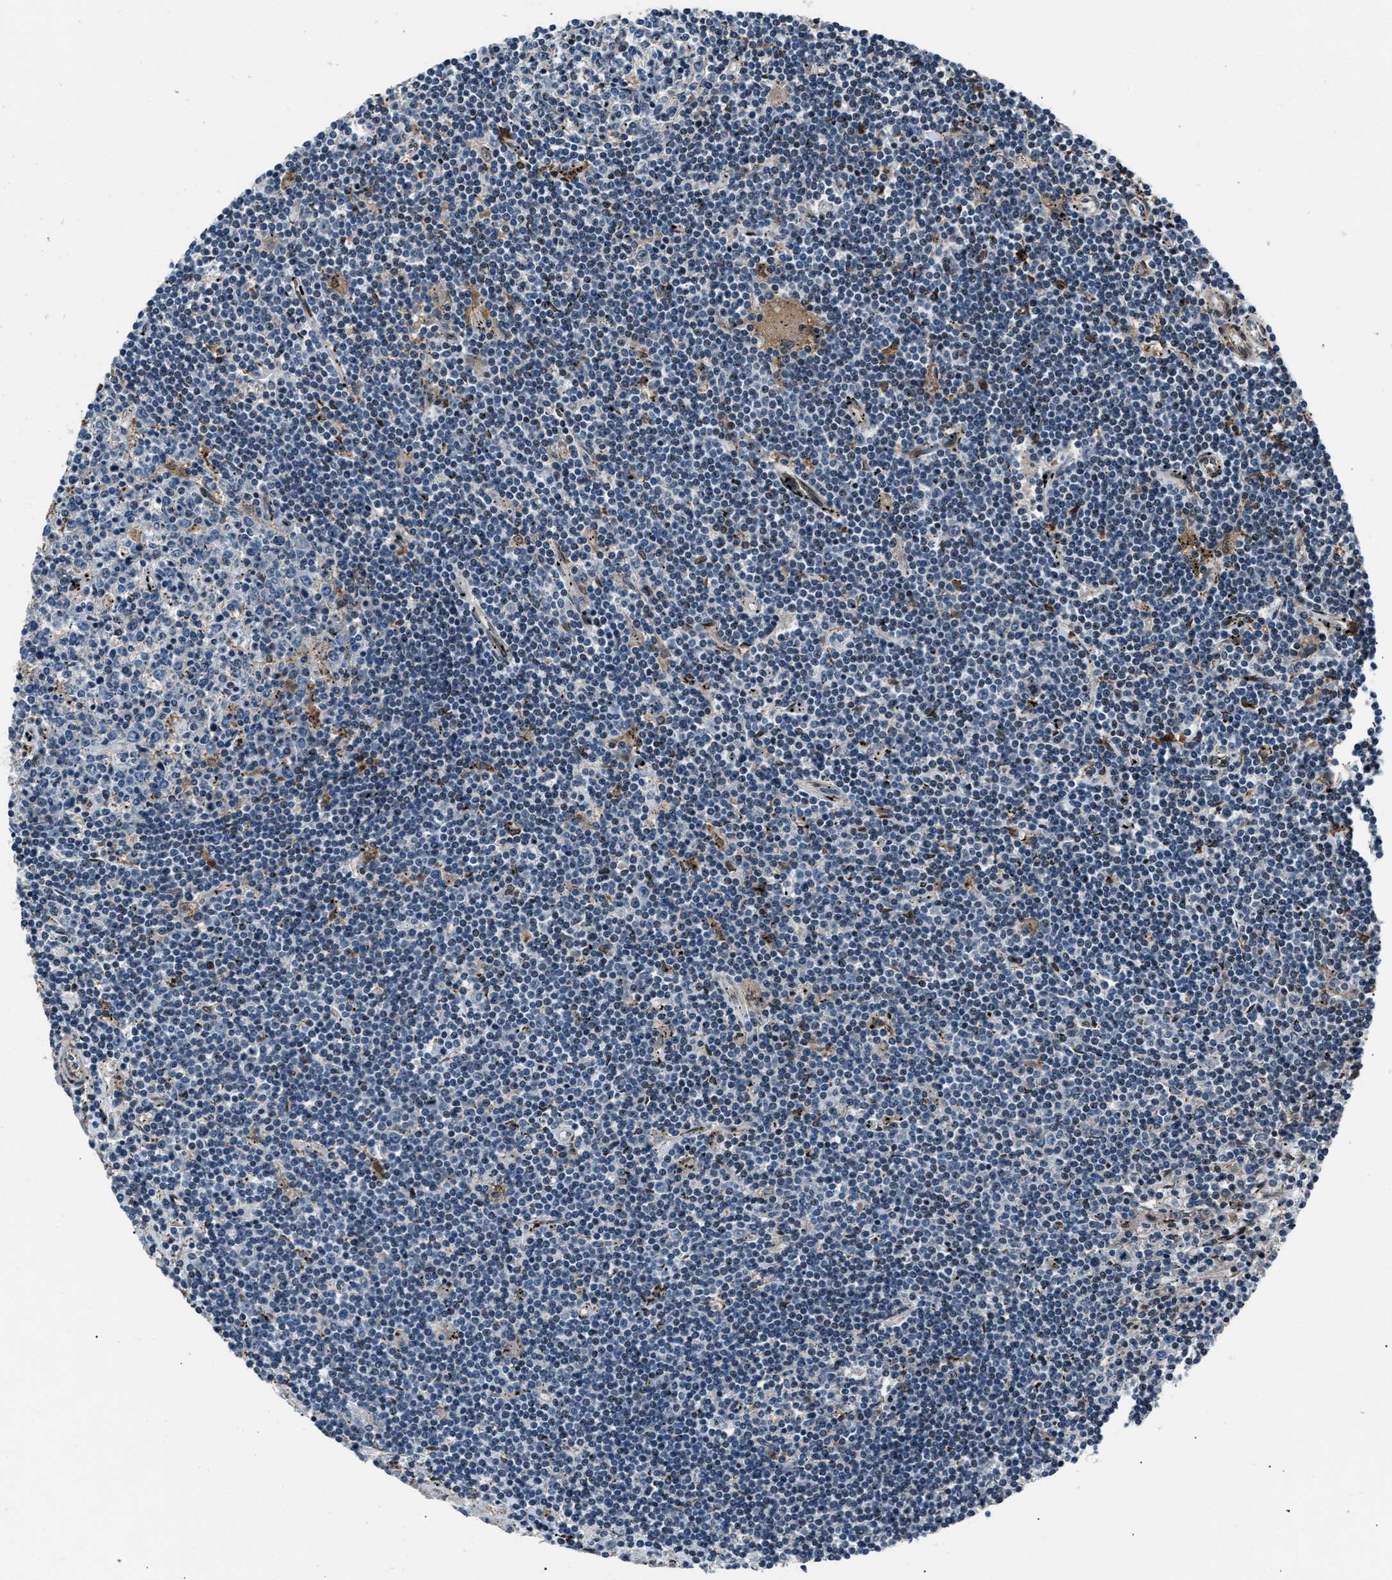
{"staining": {"intensity": "negative", "quantity": "none", "location": "none"}, "tissue": "lymphoma", "cell_type": "Tumor cells", "image_type": "cancer", "snomed": [{"axis": "morphology", "description": "Malignant lymphoma, non-Hodgkin's type, Low grade"}, {"axis": "topography", "description": "Spleen"}], "caption": "A high-resolution photomicrograph shows immunohistochemistry (IHC) staining of lymphoma, which reveals no significant staining in tumor cells. The staining was performed using DAB to visualize the protein expression in brown, while the nuclei were stained in blue with hematoxylin (Magnification: 20x).", "gene": "DYNC2I1", "patient": {"sex": "male", "age": 76}}